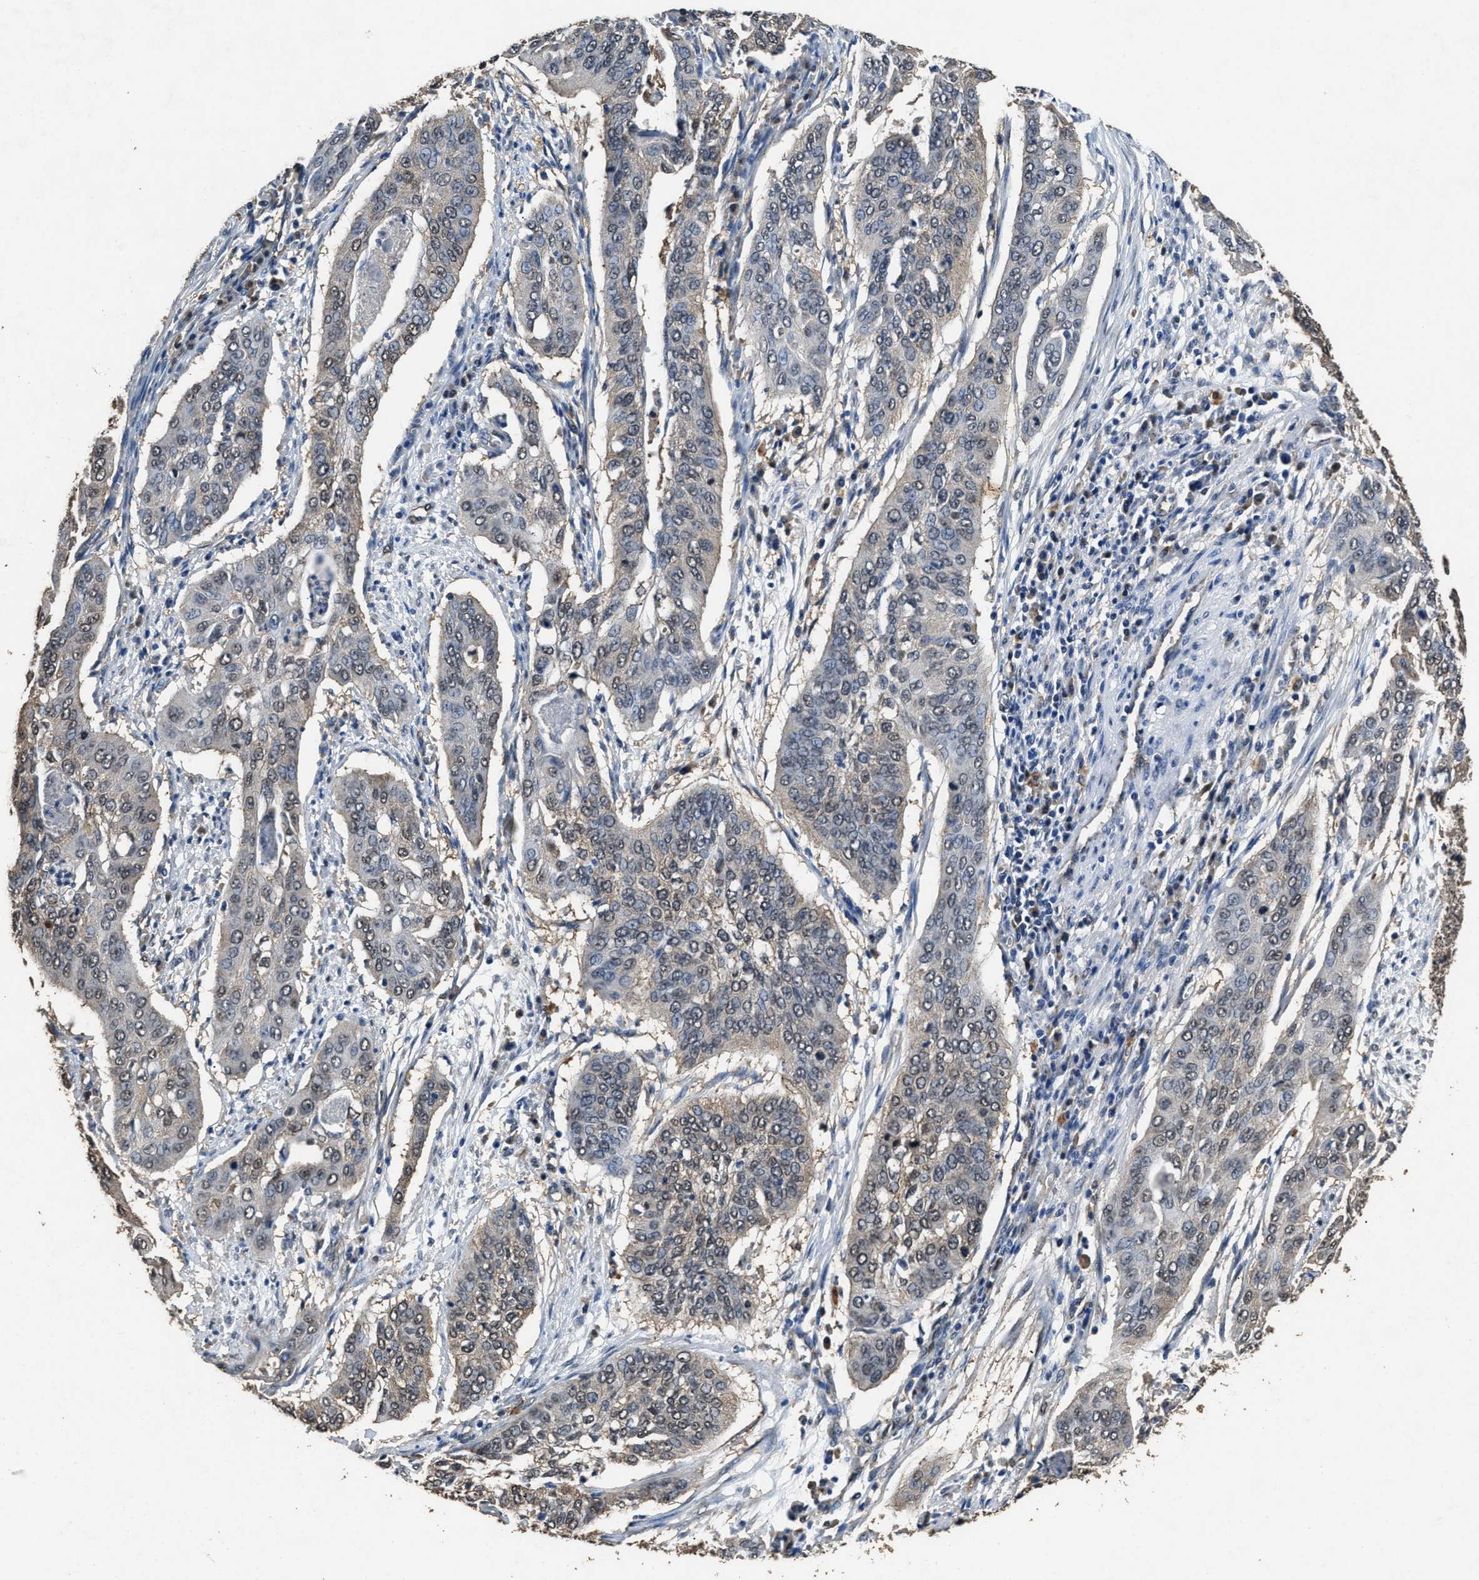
{"staining": {"intensity": "weak", "quantity": "<25%", "location": "nuclear"}, "tissue": "cervical cancer", "cell_type": "Tumor cells", "image_type": "cancer", "snomed": [{"axis": "morphology", "description": "Squamous cell carcinoma, NOS"}, {"axis": "topography", "description": "Cervix"}], "caption": "An image of human cervical cancer is negative for staining in tumor cells.", "gene": "YWHAE", "patient": {"sex": "female", "age": 39}}